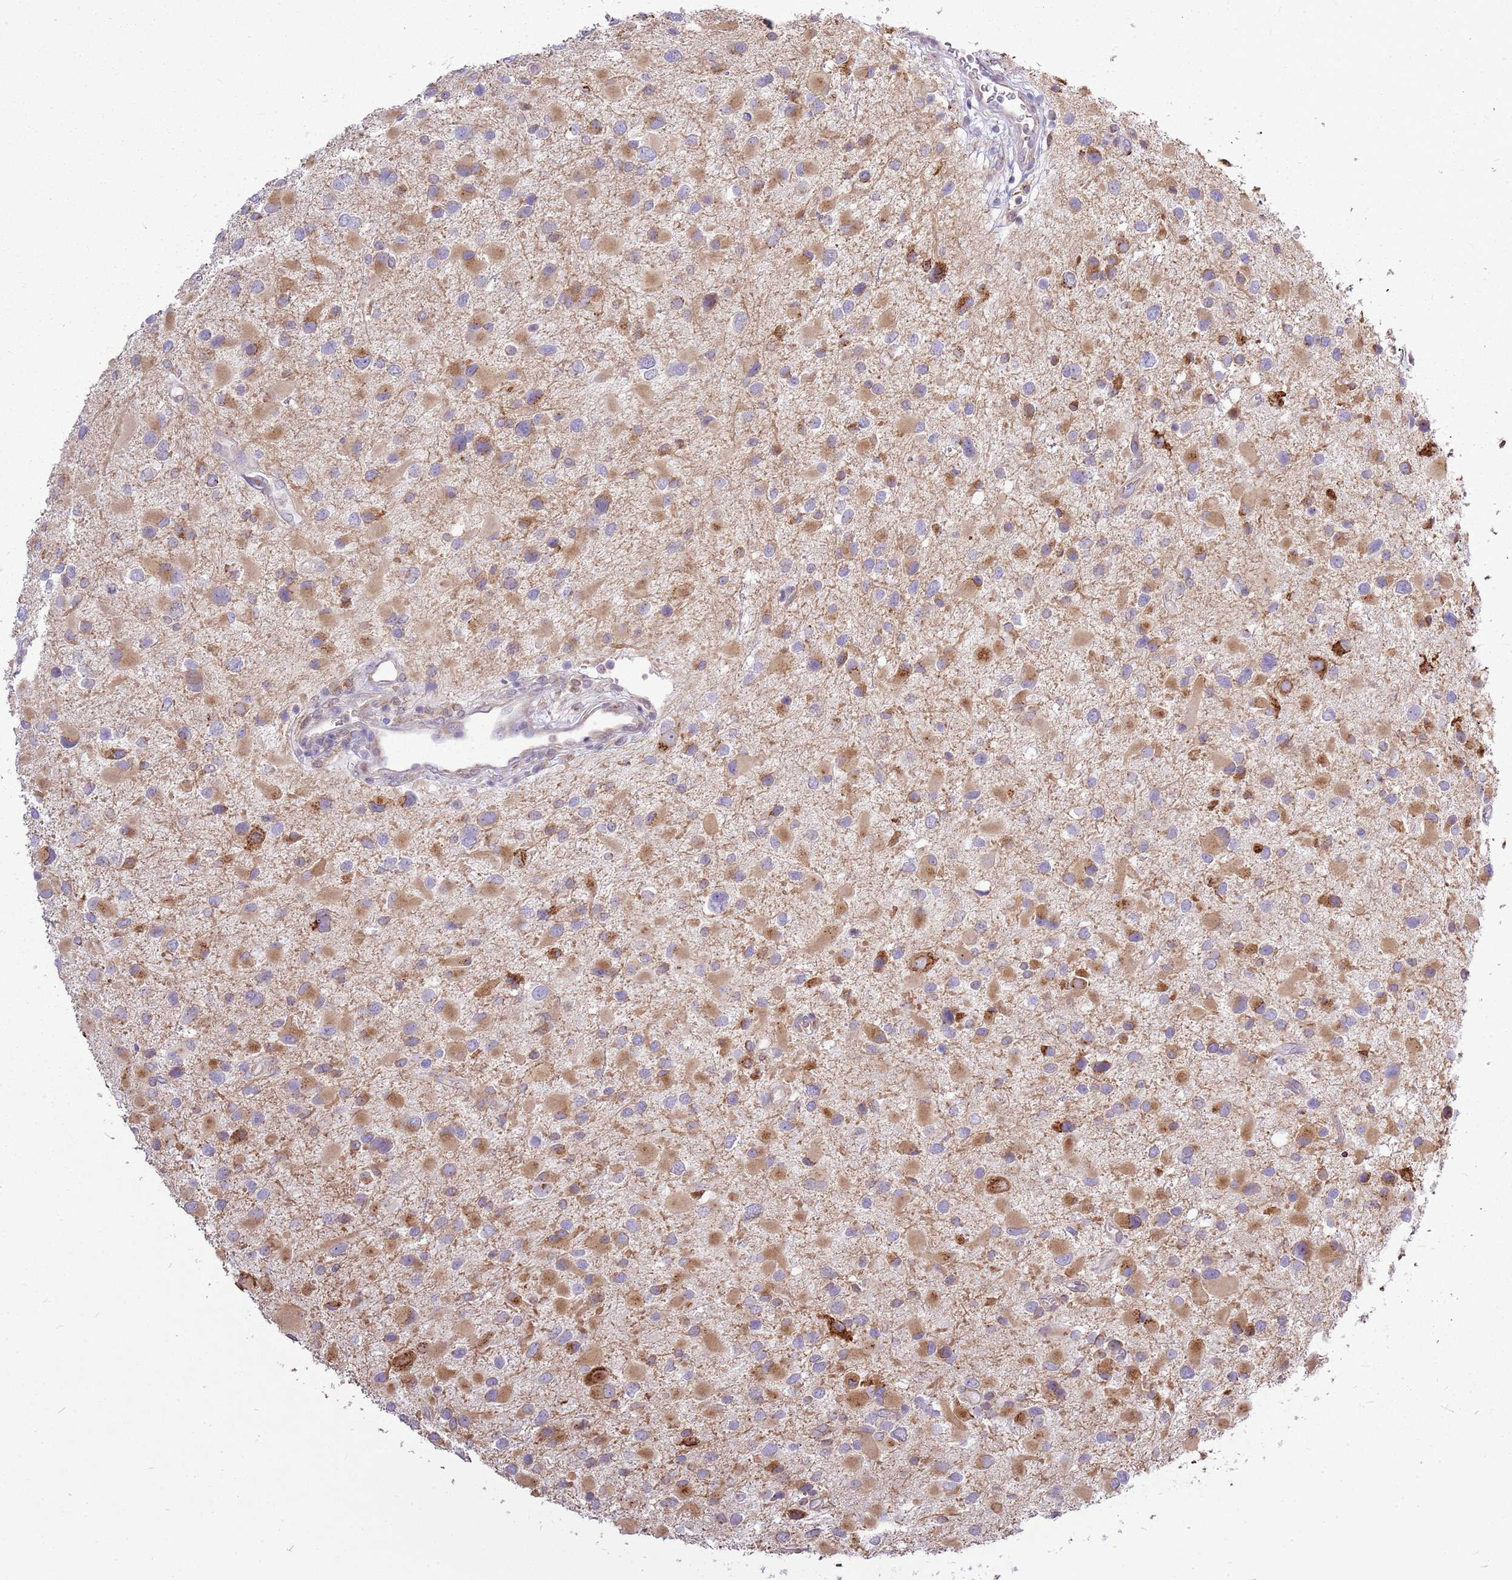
{"staining": {"intensity": "moderate", "quantity": ">75%", "location": "cytoplasmic/membranous"}, "tissue": "glioma", "cell_type": "Tumor cells", "image_type": "cancer", "snomed": [{"axis": "morphology", "description": "Glioma, malignant, Low grade"}, {"axis": "topography", "description": "Brain"}], "caption": "There is medium levels of moderate cytoplasmic/membranous positivity in tumor cells of glioma, as demonstrated by immunohistochemical staining (brown color).", "gene": "TMED10", "patient": {"sex": "female", "age": 32}}